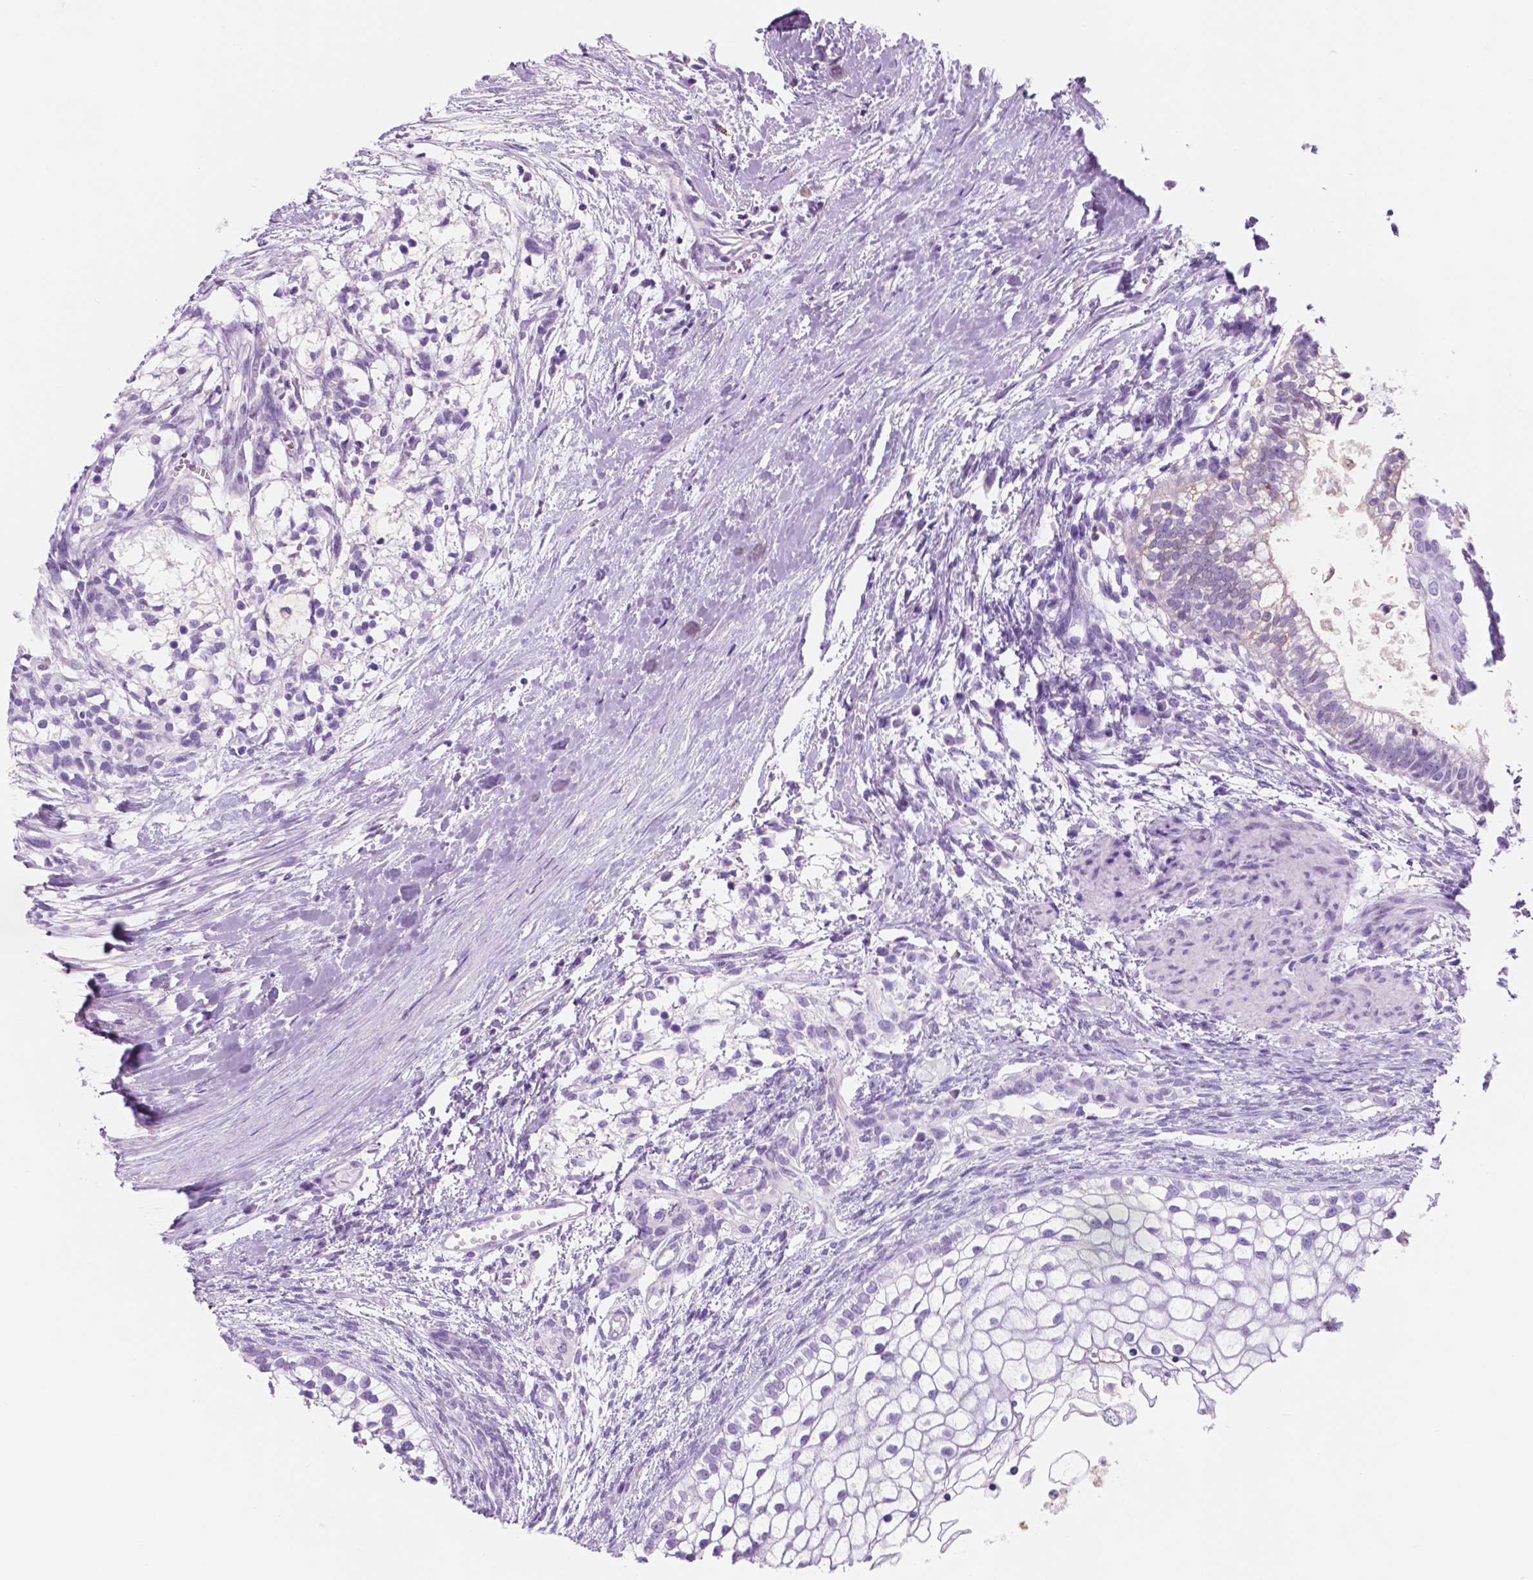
{"staining": {"intensity": "negative", "quantity": "none", "location": "none"}, "tissue": "testis cancer", "cell_type": "Tumor cells", "image_type": "cancer", "snomed": [{"axis": "morphology", "description": "Carcinoma, Embryonal, NOS"}, {"axis": "topography", "description": "Testis"}], "caption": "The micrograph demonstrates no staining of tumor cells in testis embryonal carcinoma.", "gene": "CUZD1", "patient": {"sex": "male", "age": 37}}